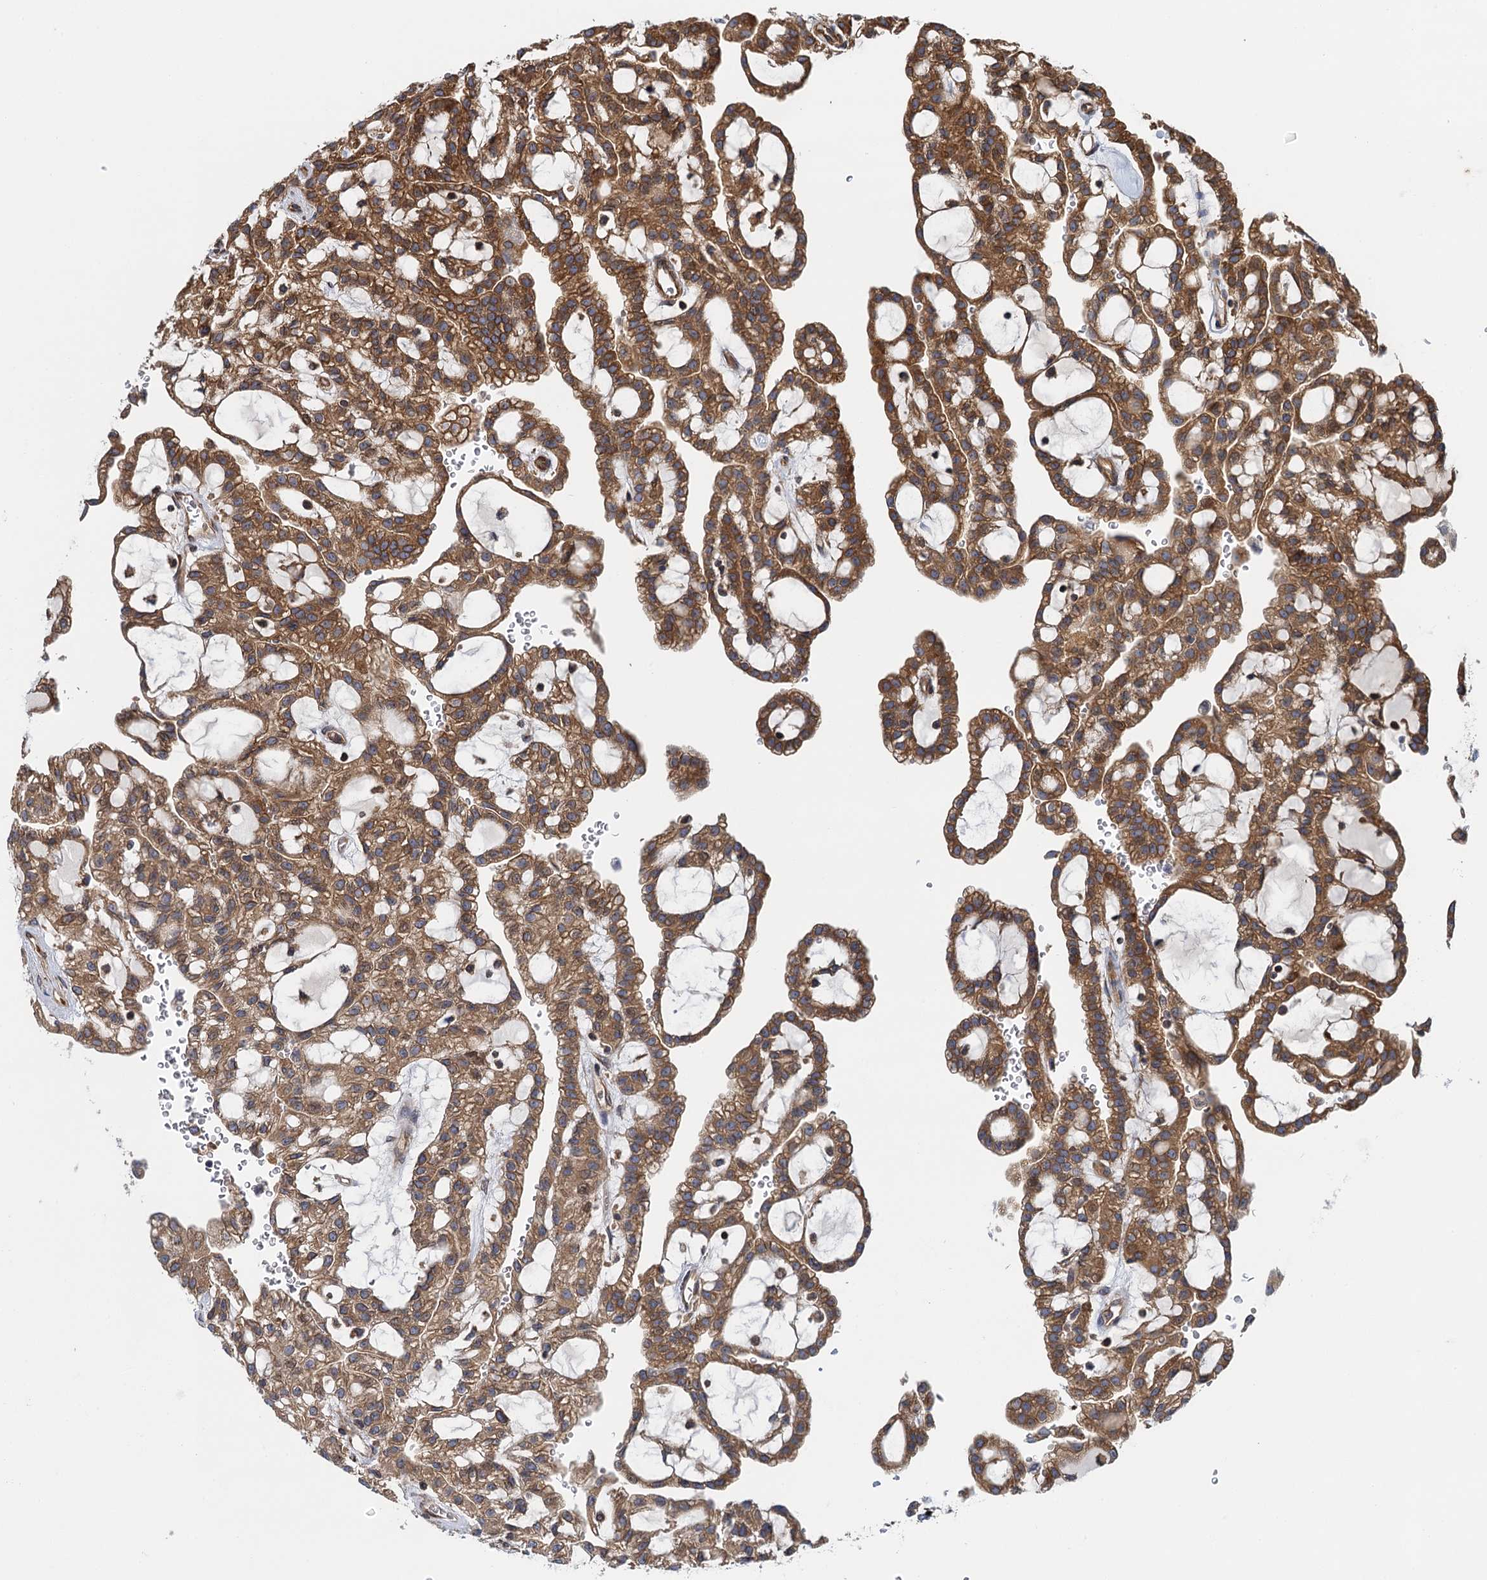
{"staining": {"intensity": "moderate", "quantity": ">75%", "location": "cytoplasmic/membranous"}, "tissue": "renal cancer", "cell_type": "Tumor cells", "image_type": "cancer", "snomed": [{"axis": "morphology", "description": "Adenocarcinoma, NOS"}, {"axis": "topography", "description": "Kidney"}], "caption": "Immunohistochemistry (IHC) of human adenocarcinoma (renal) exhibits medium levels of moderate cytoplasmic/membranous staining in about >75% of tumor cells.", "gene": "MDM1", "patient": {"sex": "male", "age": 63}}